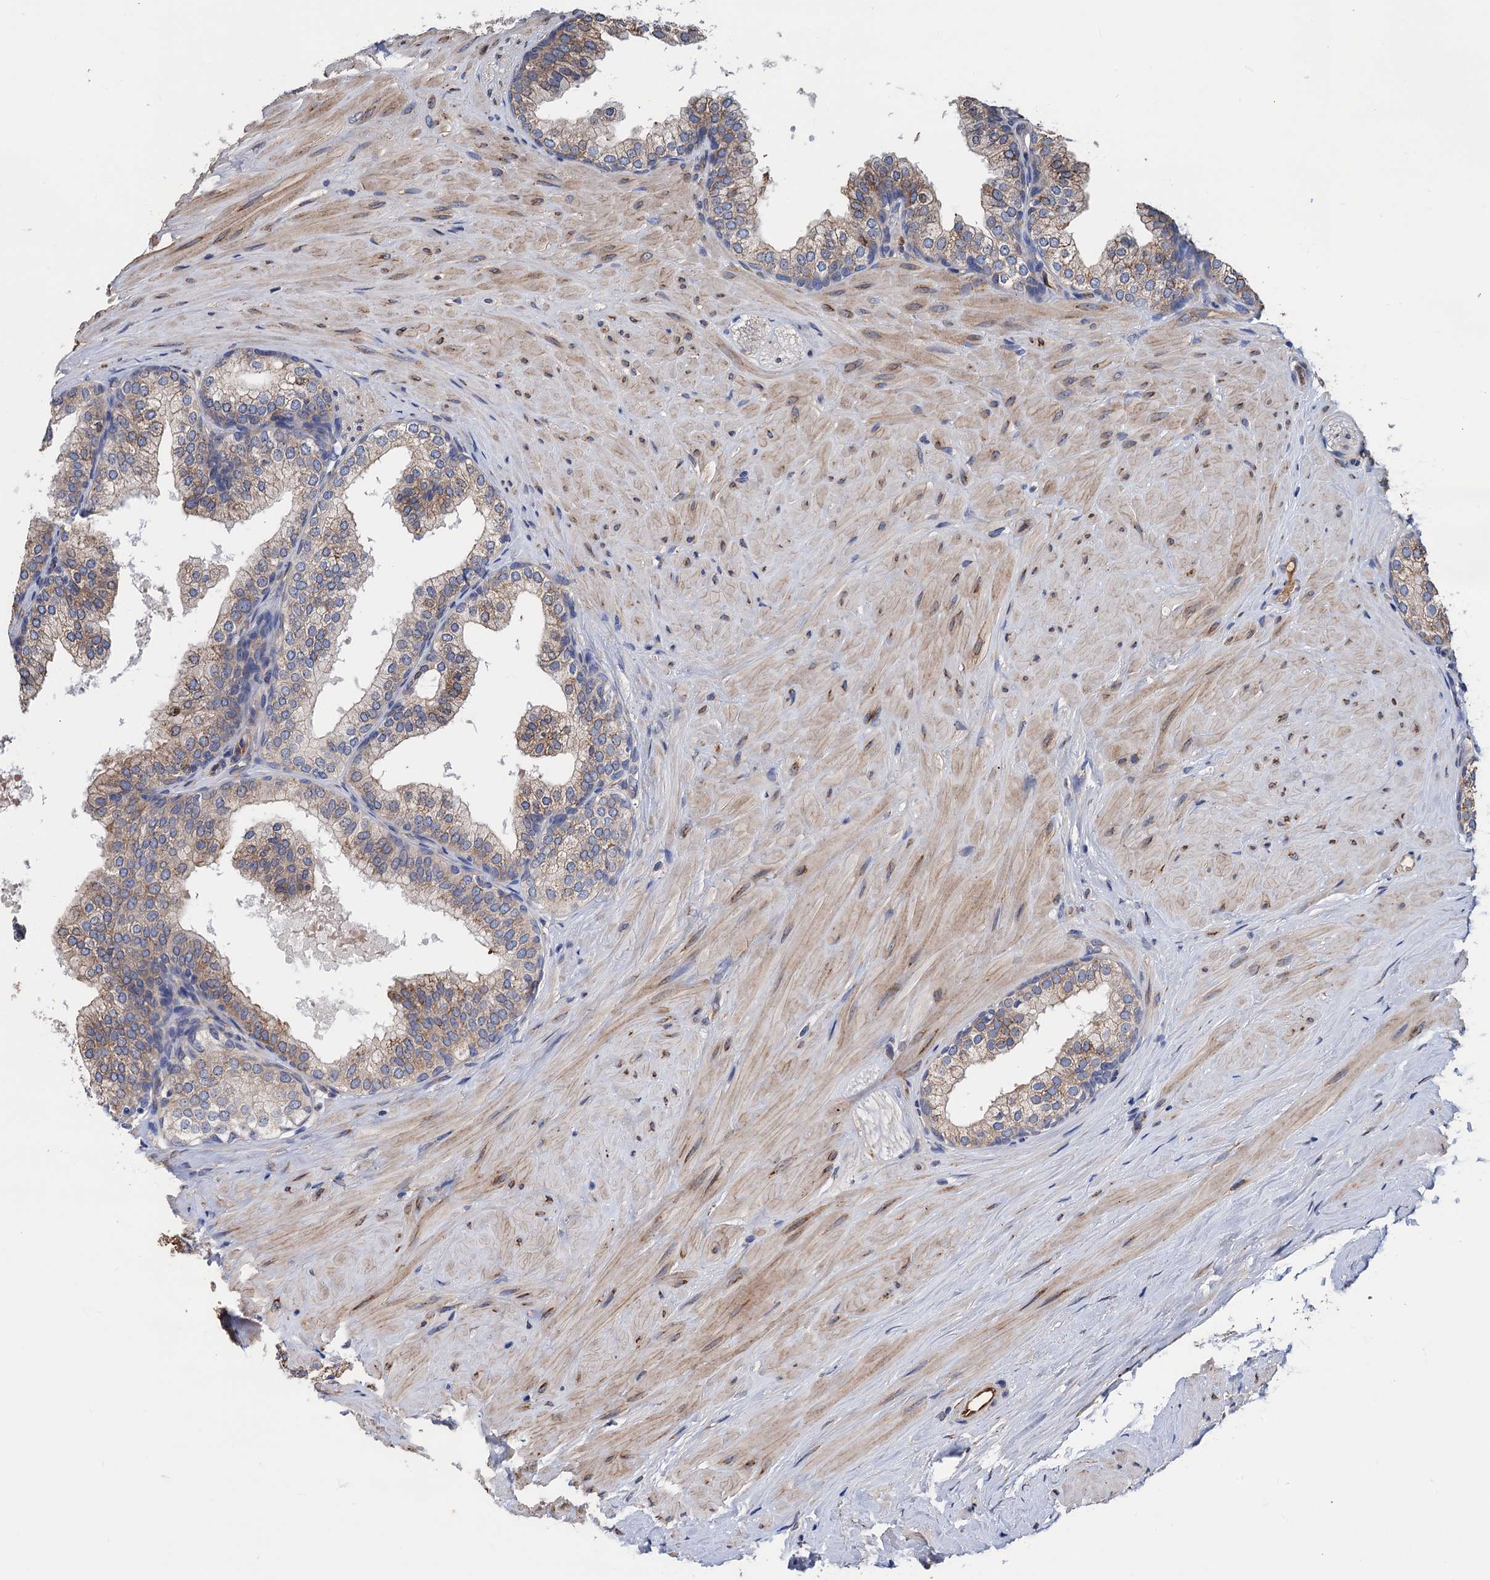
{"staining": {"intensity": "weak", "quantity": "25%-75%", "location": "cytoplasmic/membranous"}, "tissue": "prostate", "cell_type": "Glandular cells", "image_type": "normal", "snomed": [{"axis": "morphology", "description": "Normal tissue, NOS"}, {"axis": "topography", "description": "Prostate"}], "caption": "High-magnification brightfield microscopy of benign prostate stained with DAB (3,3'-diaminobenzidine) (brown) and counterstained with hematoxylin (blue). glandular cells exhibit weak cytoplasmic/membranous positivity is identified in approximately25%-75% of cells.", "gene": "CNNM1", "patient": {"sex": "male", "age": 60}}